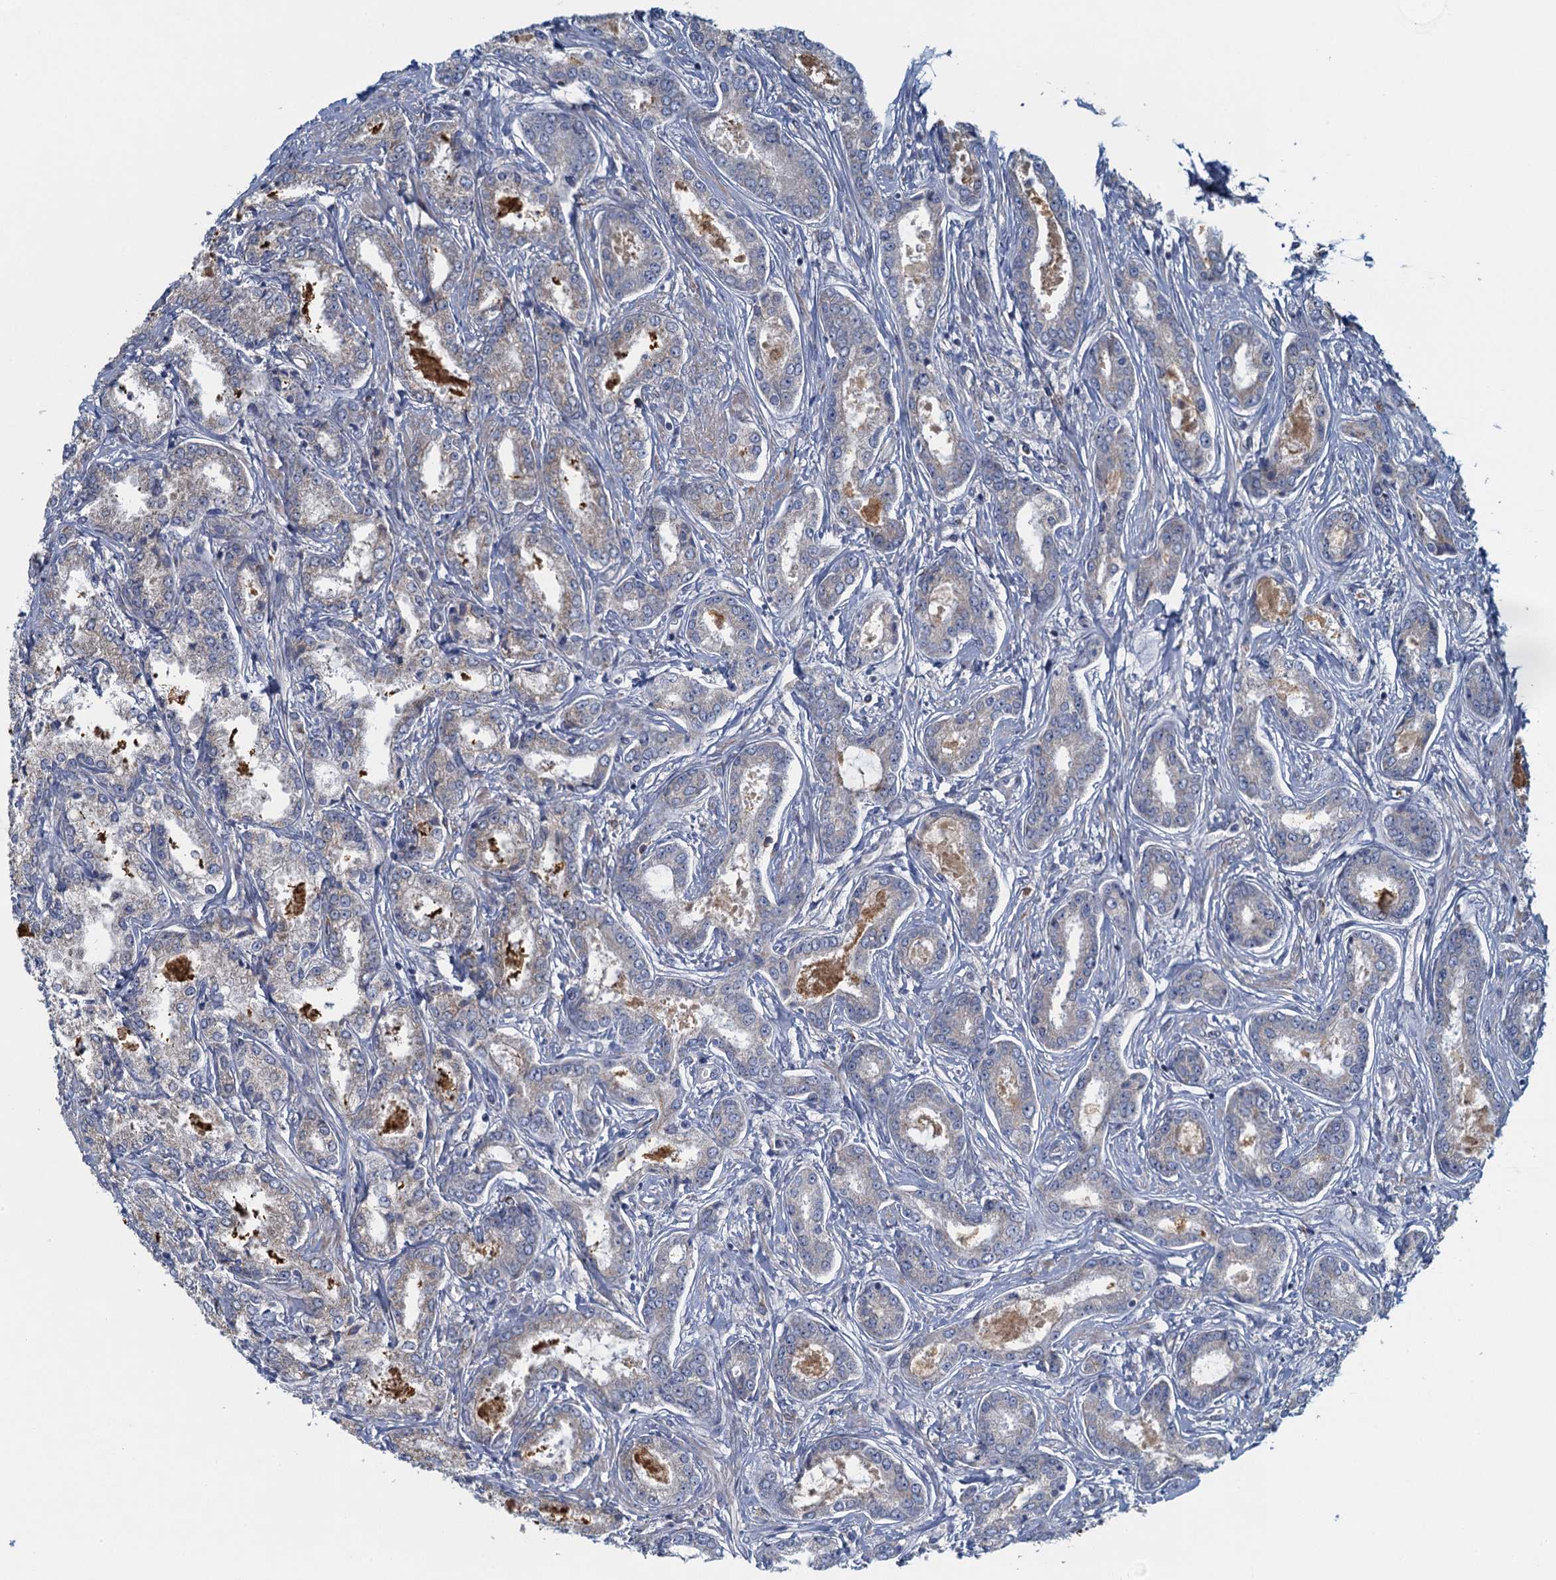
{"staining": {"intensity": "negative", "quantity": "none", "location": "none"}, "tissue": "prostate cancer", "cell_type": "Tumor cells", "image_type": "cancer", "snomed": [{"axis": "morphology", "description": "Adenocarcinoma, Low grade"}, {"axis": "topography", "description": "Prostate"}], "caption": "The histopathology image displays no significant staining in tumor cells of prostate adenocarcinoma (low-grade).", "gene": "ALG2", "patient": {"sex": "male", "age": 68}}